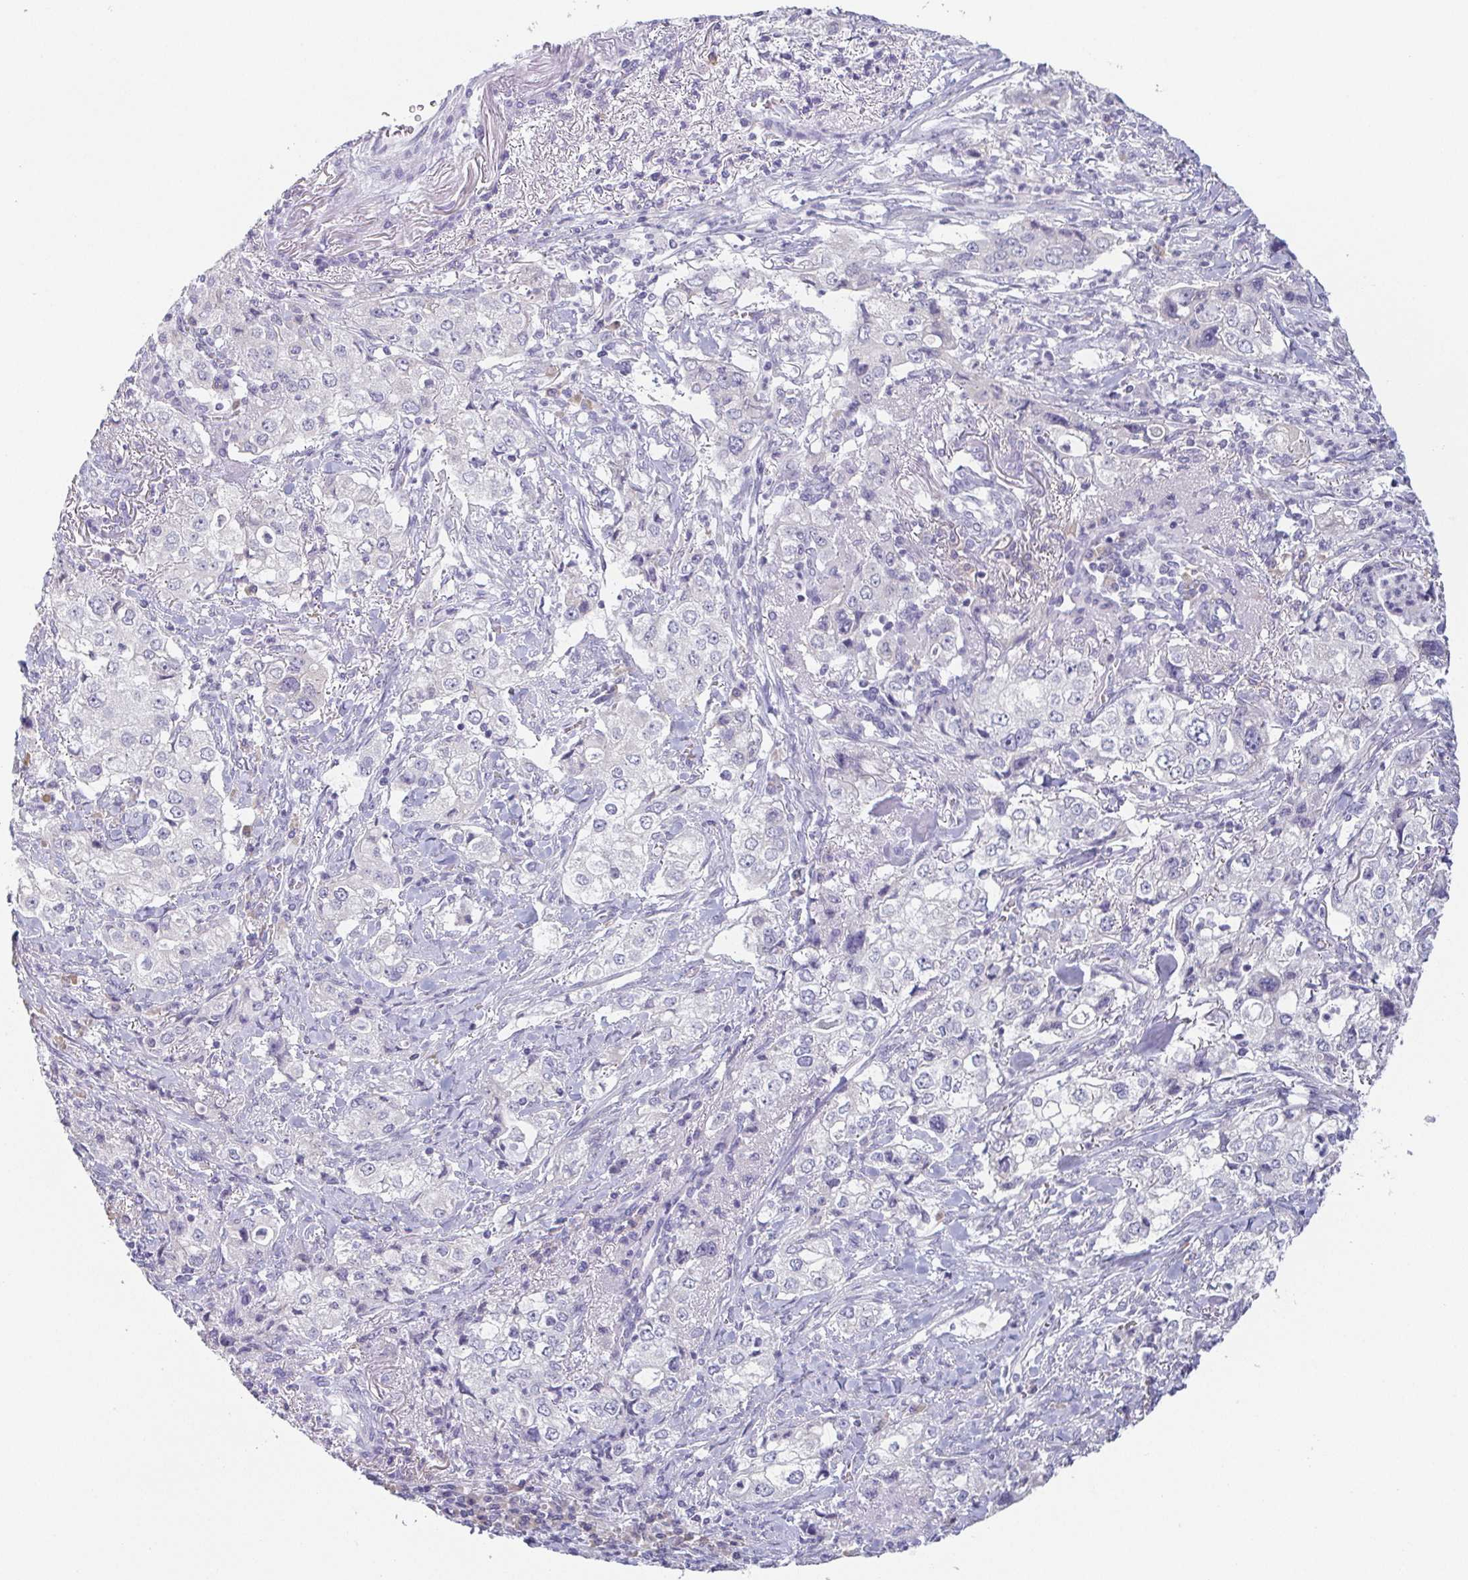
{"staining": {"intensity": "negative", "quantity": "none", "location": "none"}, "tissue": "stomach cancer", "cell_type": "Tumor cells", "image_type": "cancer", "snomed": [{"axis": "morphology", "description": "Adenocarcinoma, NOS"}, {"axis": "topography", "description": "Stomach, upper"}], "caption": "An image of stomach adenocarcinoma stained for a protein shows no brown staining in tumor cells.", "gene": "PRR27", "patient": {"sex": "male", "age": 75}}